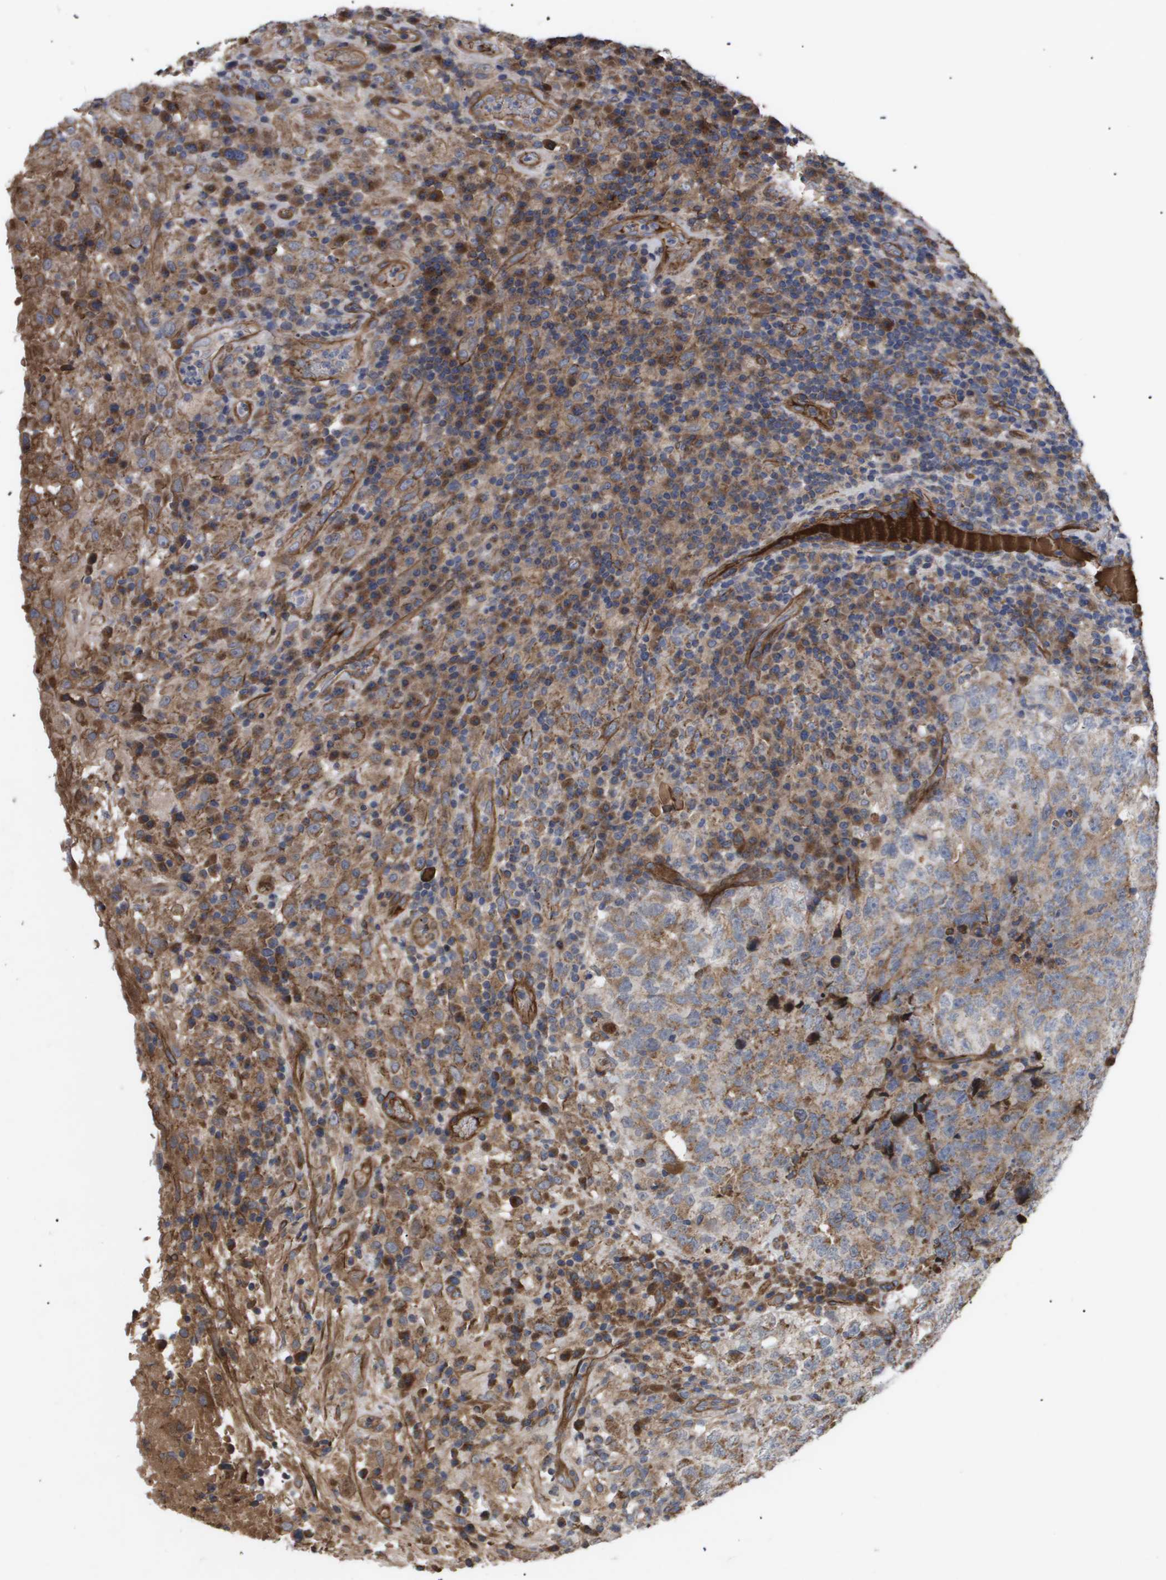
{"staining": {"intensity": "moderate", "quantity": ">75%", "location": "cytoplasmic/membranous"}, "tissue": "testis cancer", "cell_type": "Tumor cells", "image_type": "cancer", "snomed": [{"axis": "morphology", "description": "Necrosis, NOS"}, {"axis": "morphology", "description": "Carcinoma, Embryonal, NOS"}, {"axis": "topography", "description": "Testis"}], "caption": "This is an image of IHC staining of testis embryonal carcinoma, which shows moderate expression in the cytoplasmic/membranous of tumor cells.", "gene": "TNS1", "patient": {"sex": "male", "age": 19}}